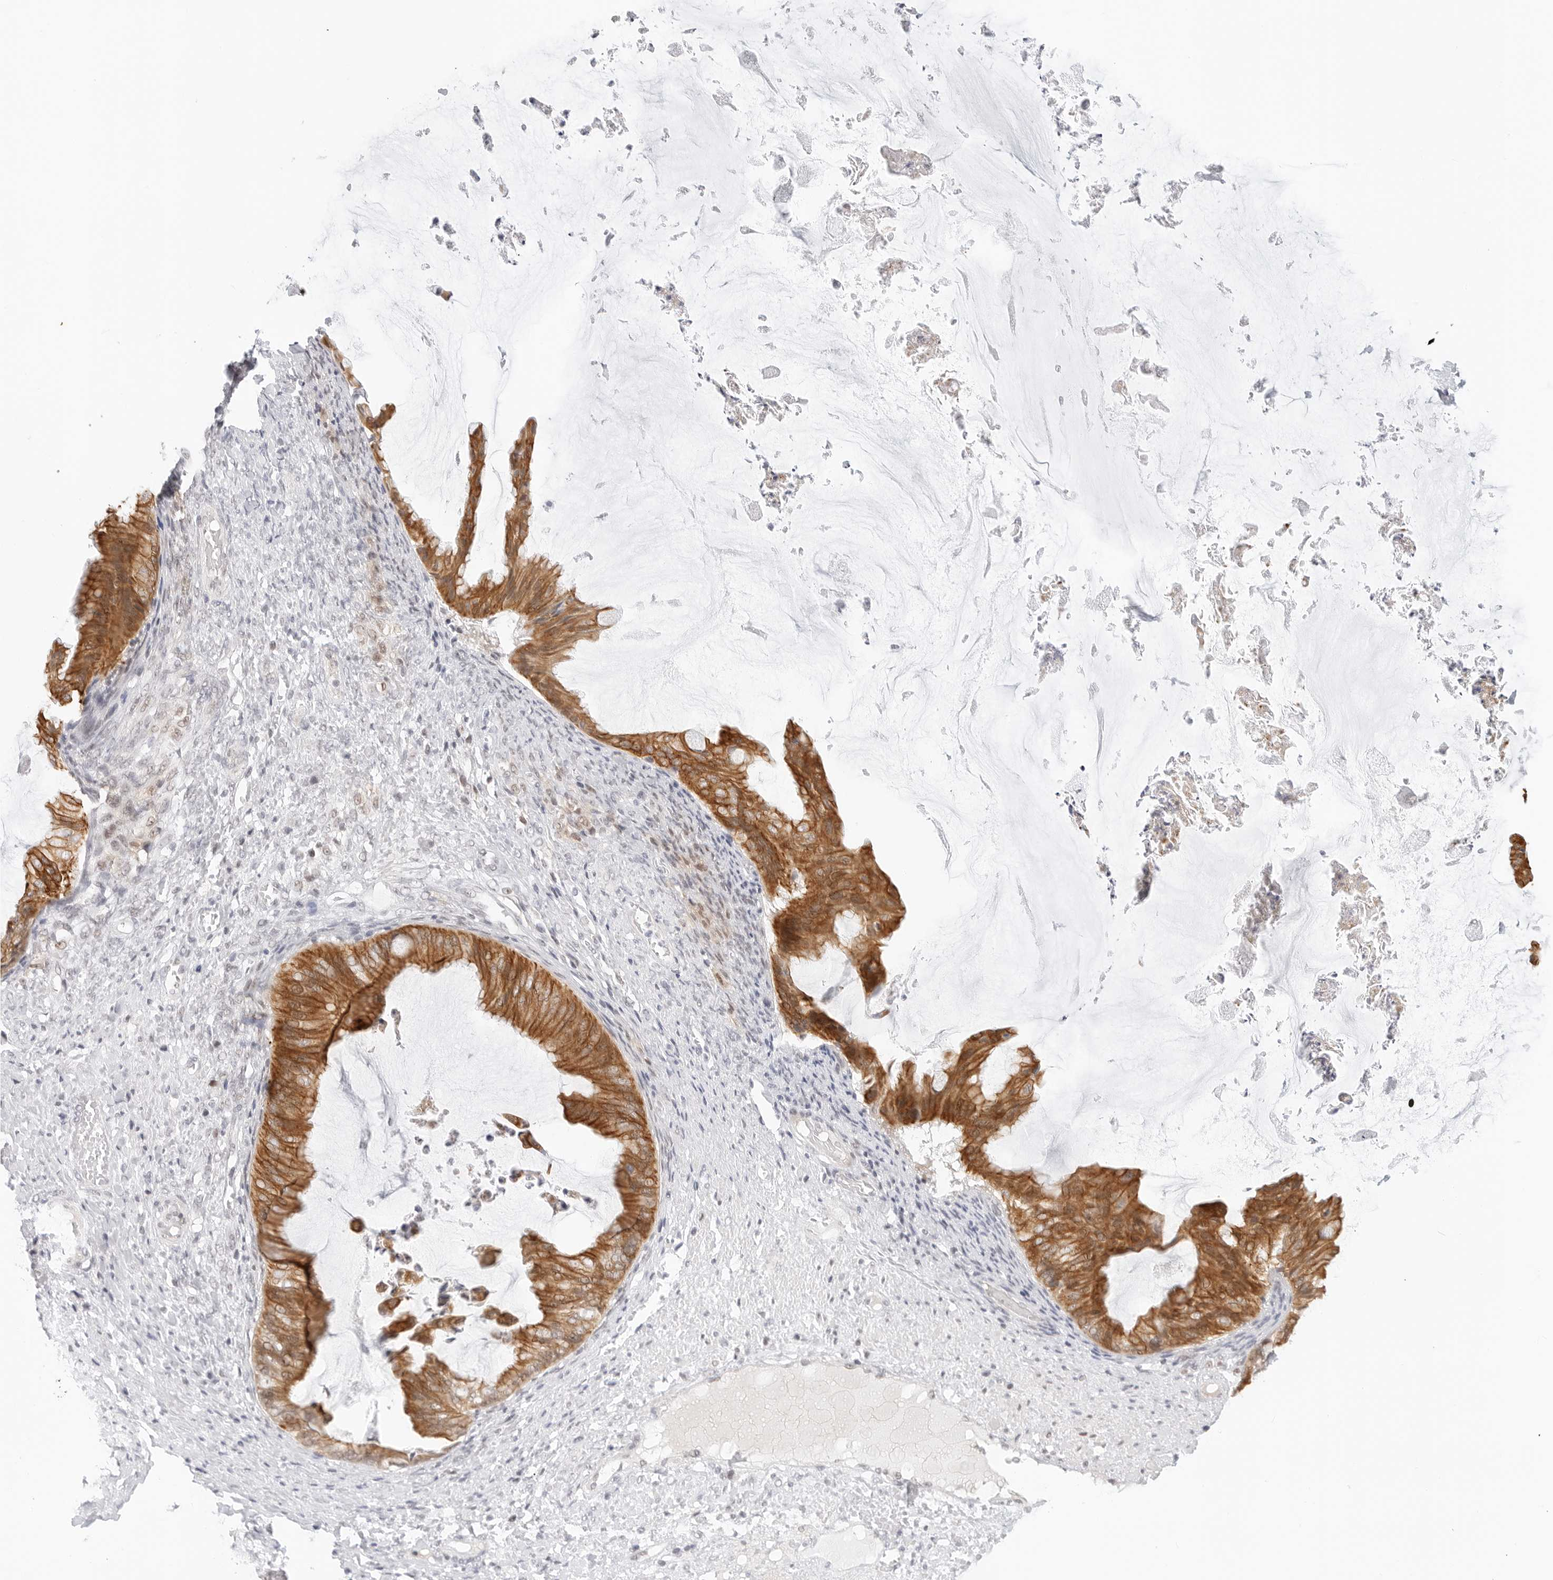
{"staining": {"intensity": "moderate", "quantity": ">75%", "location": "cytoplasmic/membranous"}, "tissue": "ovarian cancer", "cell_type": "Tumor cells", "image_type": "cancer", "snomed": [{"axis": "morphology", "description": "Cystadenocarcinoma, mucinous, NOS"}, {"axis": "topography", "description": "Ovary"}], "caption": "Immunohistochemical staining of human ovarian cancer displays moderate cytoplasmic/membranous protein expression in approximately >75% of tumor cells. The protein is stained brown, and the nuclei are stained in blue (DAB IHC with brightfield microscopy, high magnification).", "gene": "TSEN2", "patient": {"sex": "female", "age": 61}}